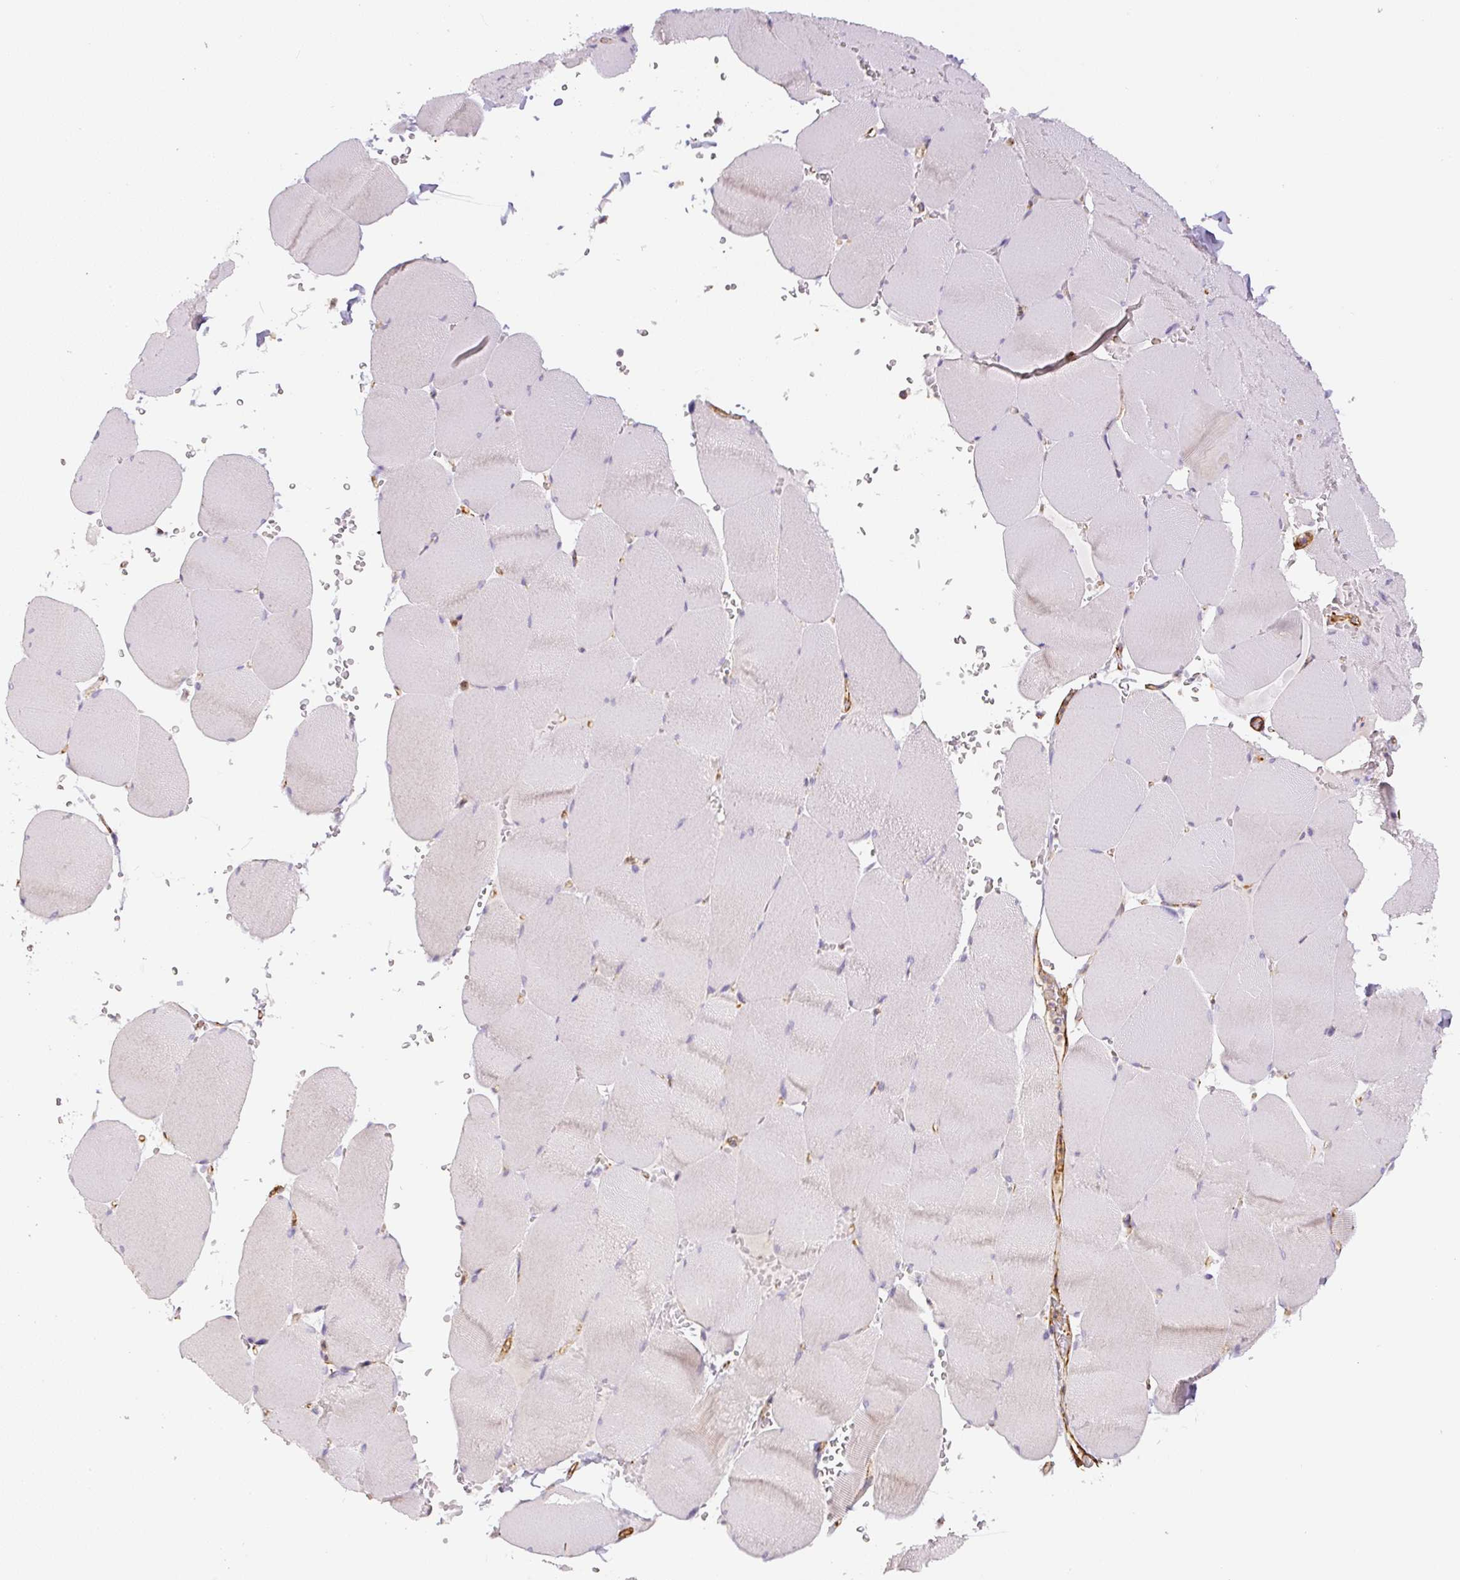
{"staining": {"intensity": "weak", "quantity": "25%-75%", "location": "cytoplasmic/membranous"}, "tissue": "skeletal muscle", "cell_type": "Myocytes", "image_type": "normal", "snomed": [{"axis": "morphology", "description": "Normal tissue, NOS"}, {"axis": "topography", "description": "Skeletal muscle"}, {"axis": "topography", "description": "Head-Neck"}], "caption": "Immunohistochemical staining of normal skeletal muscle demonstrates weak cytoplasmic/membranous protein positivity in about 25%-75% of myocytes.", "gene": "MYL12A", "patient": {"sex": "male", "age": 66}}